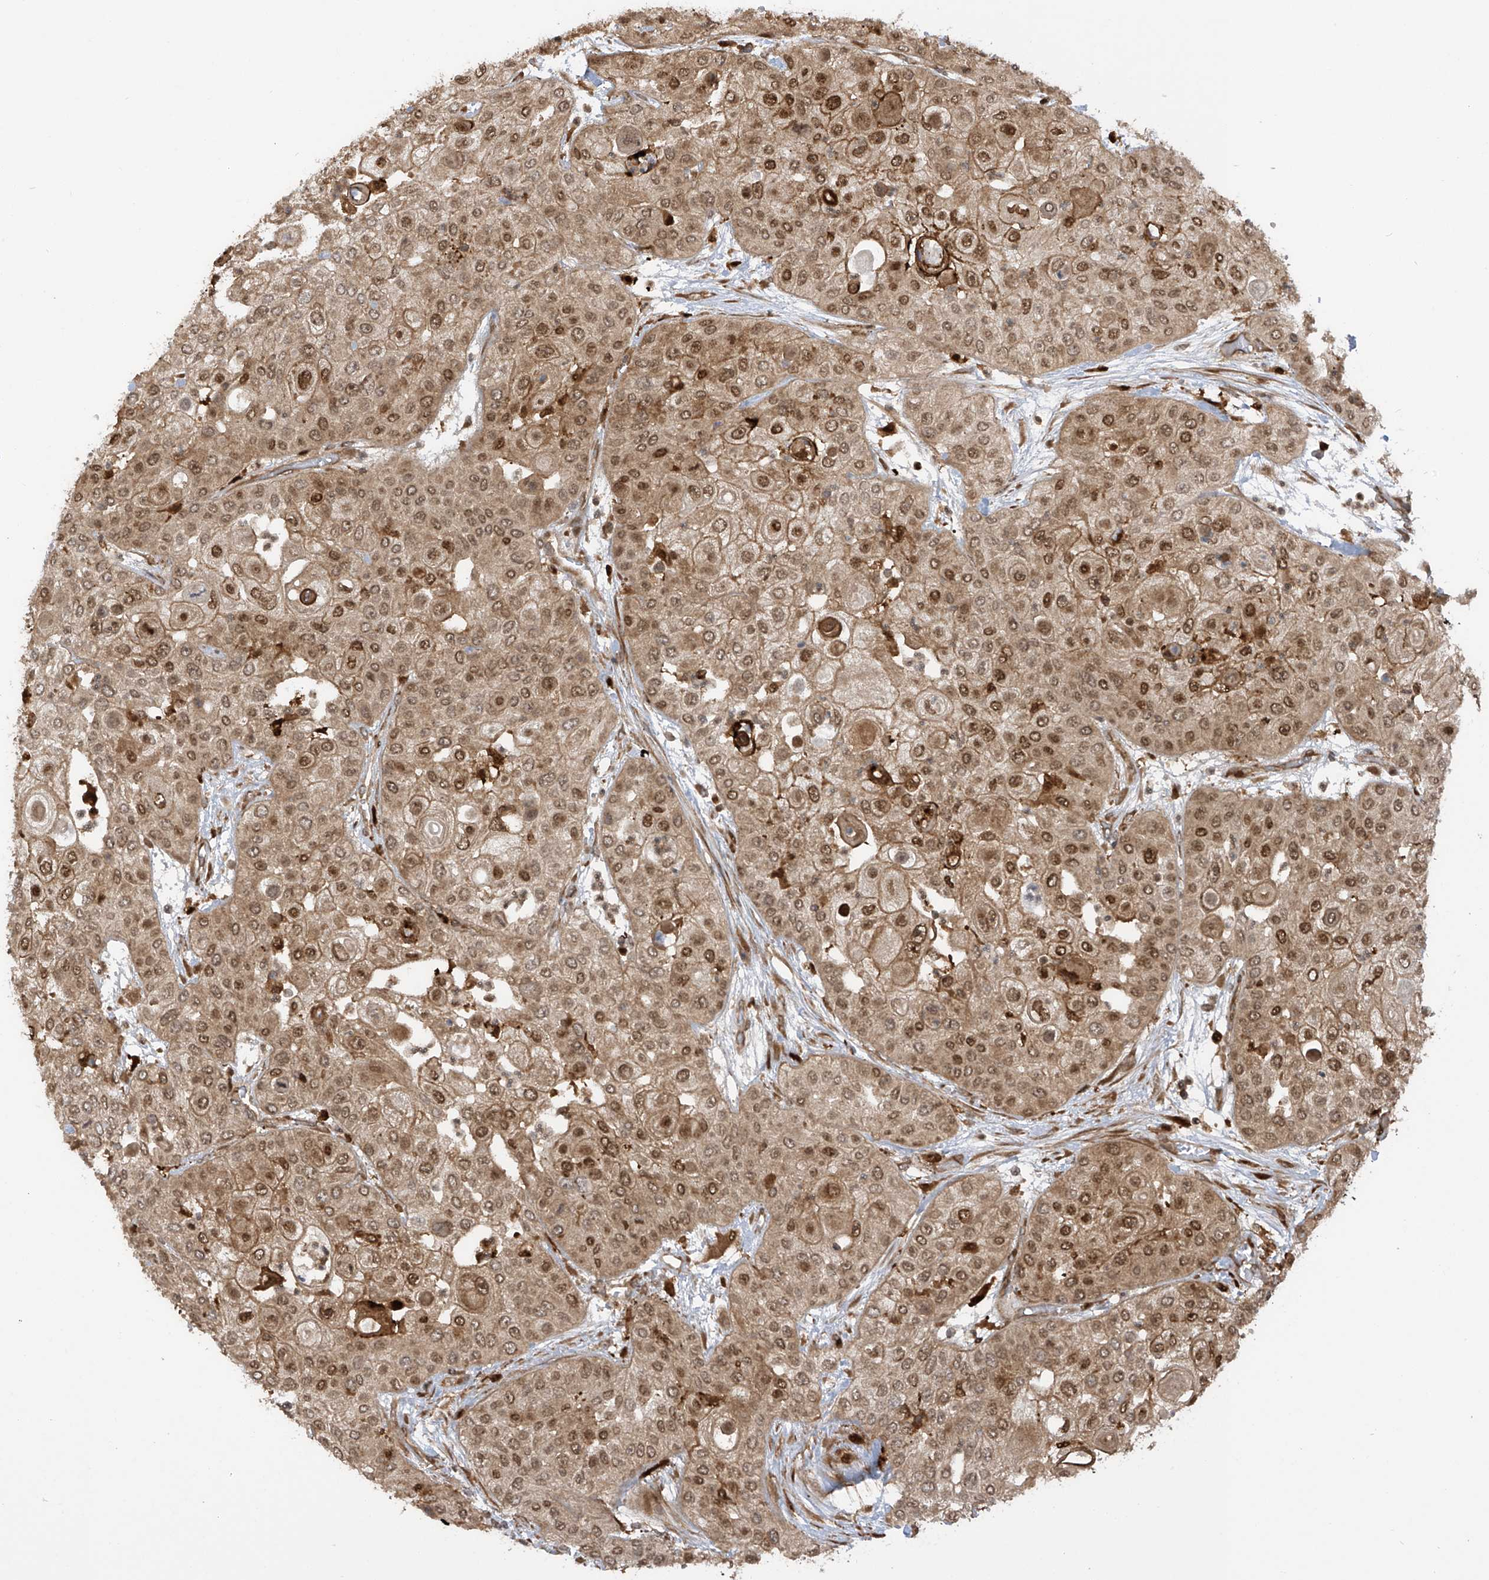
{"staining": {"intensity": "moderate", "quantity": ">75%", "location": "cytoplasmic/membranous,nuclear"}, "tissue": "urothelial cancer", "cell_type": "Tumor cells", "image_type": "cancer", "snomed": [{"axis": "morphology", "description": "Urothelial carcinoma, High grade"}, {"axis": "topography", "description": "Urinary bladder"}], "caption": "An IHC photomicrograph of tumor tissue is shown. Protein staining in brown labels moderate cytoplasmic/membranous and nuclear positivity in high-grade urothelial carcinoma within tumor cells.", "gene": "ATAD2B", "patient": {"sex": "female", "age": 79}}